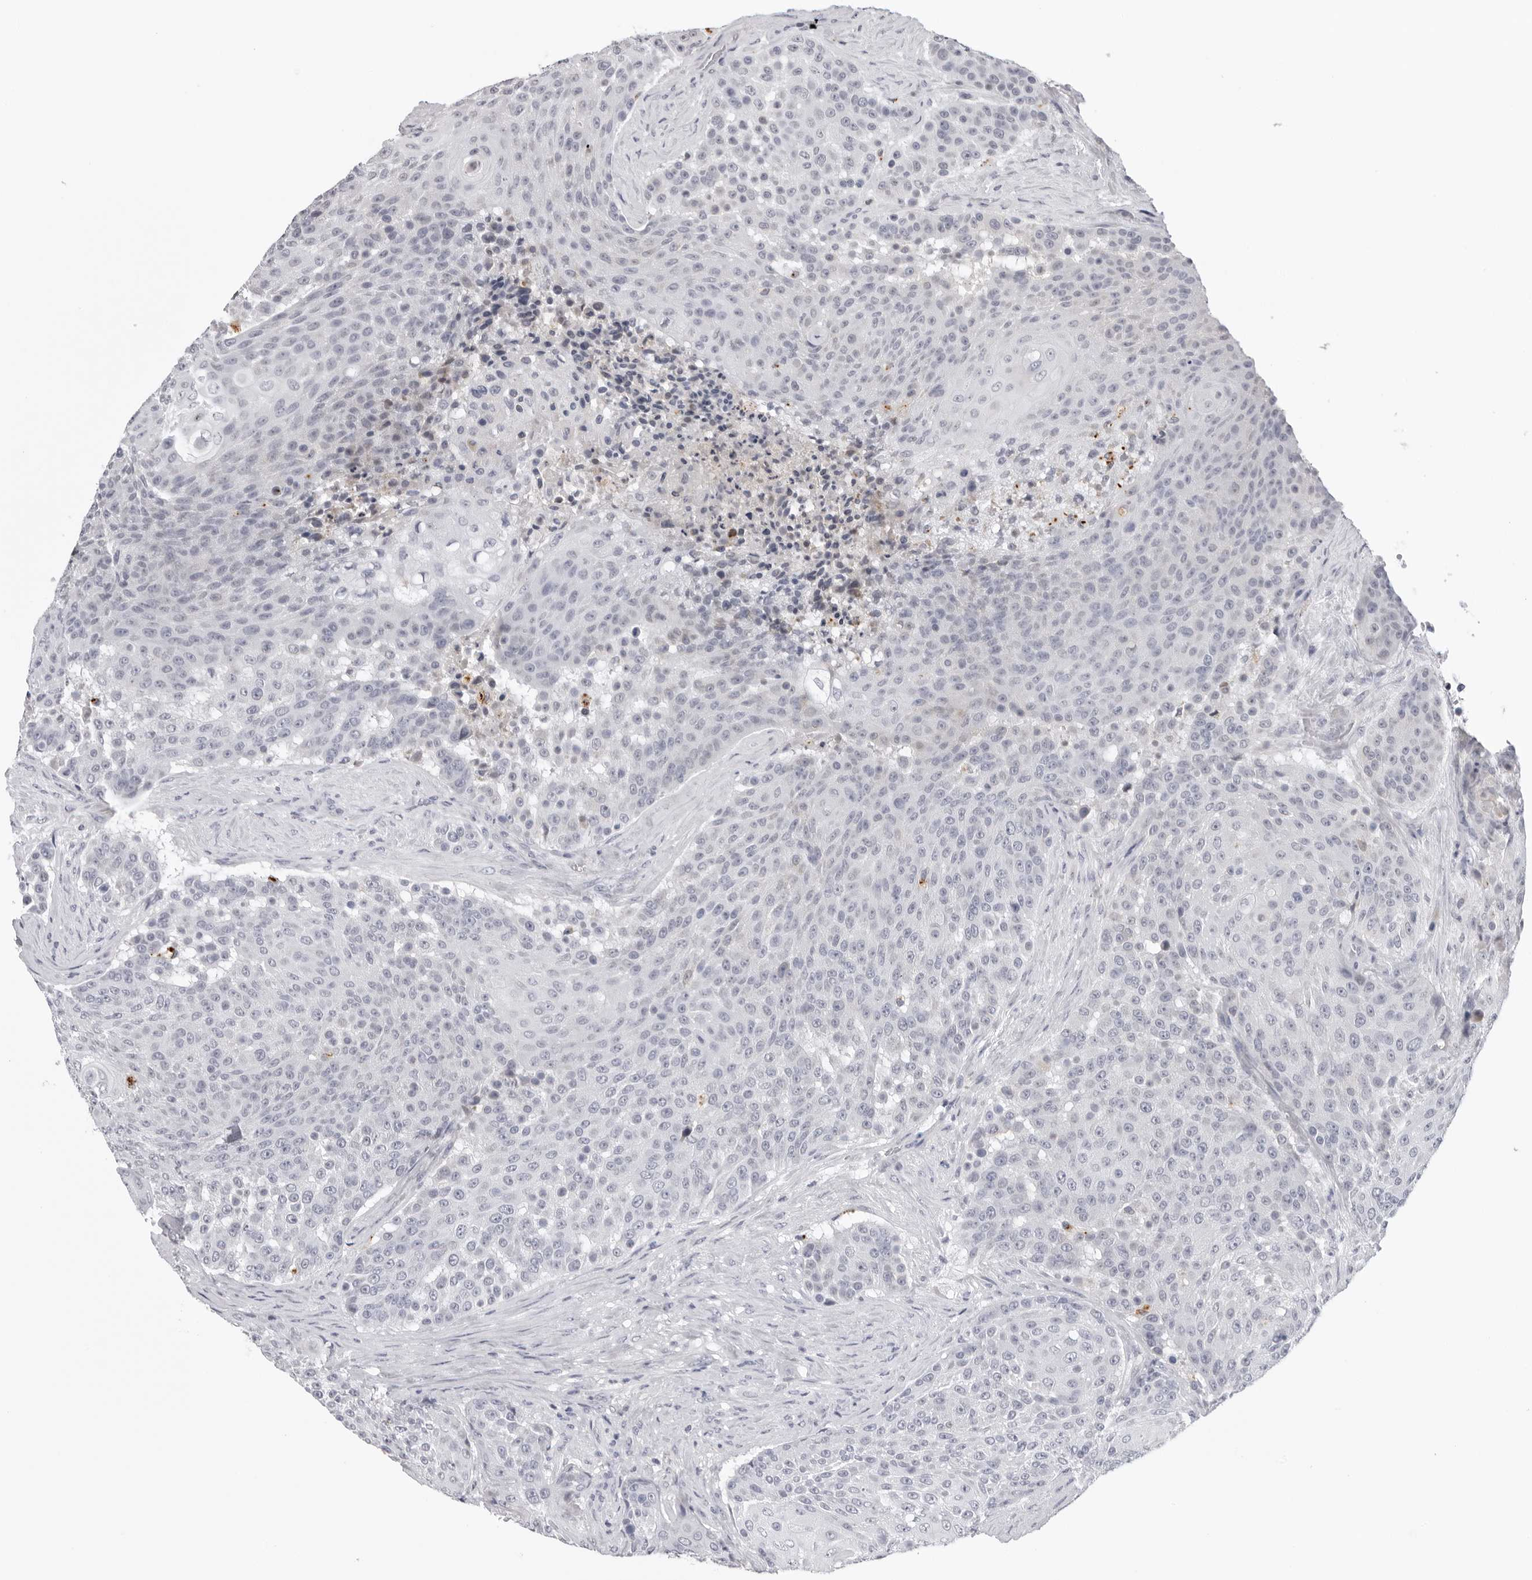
{"staining": {"intensity": "negative", "quantity": "none", "location": "none"}, "tissue": "urothelial cancer", "cell_type": "Tumor cells", "image_type": "cancer", "snomed": [{"axis": "morphology", "description": "Urothelial carcinoma, High grade"}, {"axis": "topography", "description": "Urinary bladder"}], "caption": "The histopathology image demonstrates no staining of tumor cells in urothelial cancer.", "gene": "ZNF502", "patient": {"sex": "female", "age": 63}}